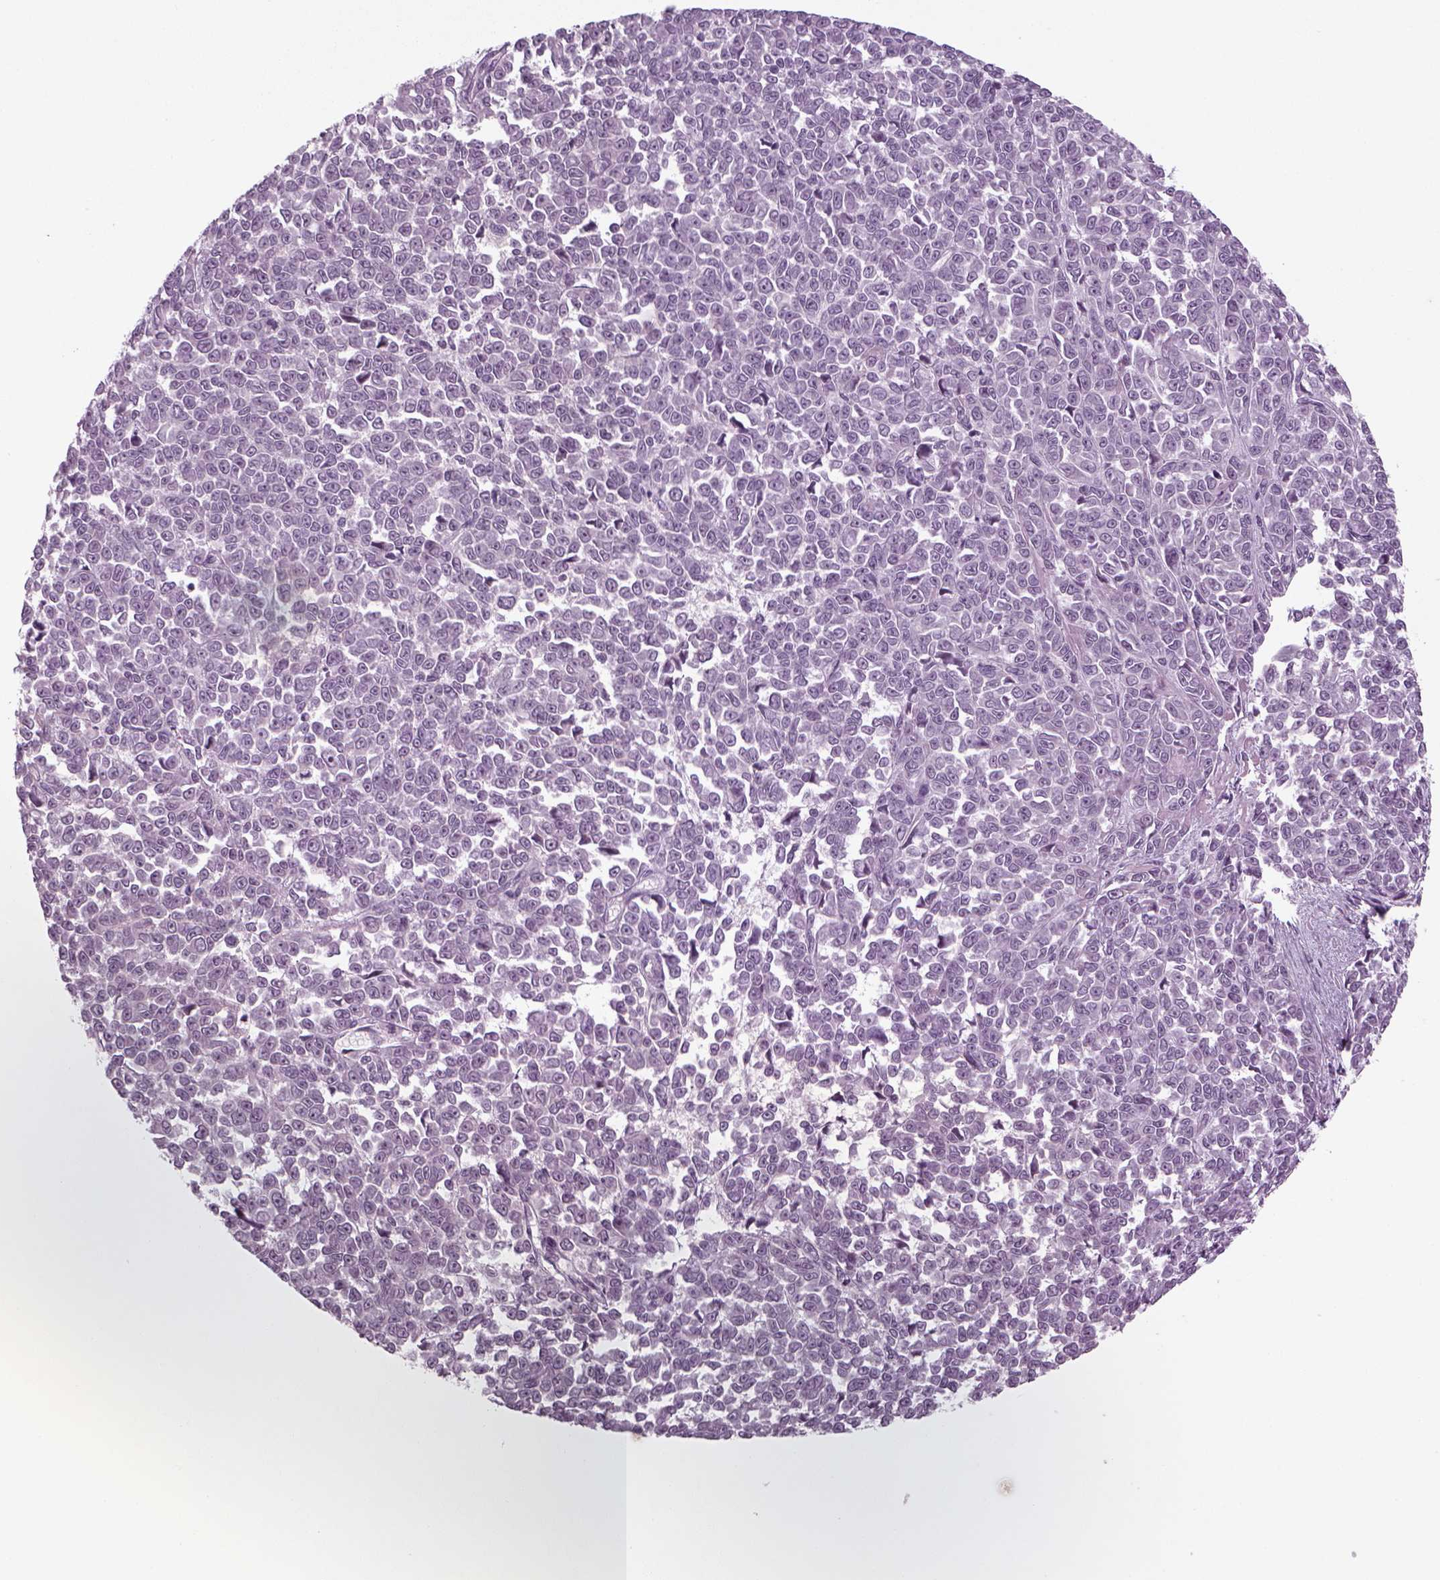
{"staining": {"intensity": "negative", "quantity": "none", "location": "none"}, "tissue": "melanoma", "cell_type": "Tumor cells", "image_type": "cancer", "snomed": [{"axis": "morphology", "description": "Malignant melanoma, NOS"}, {"axis": "topography", "description": "Skin"}], "caption": "Malignant melanoma stained for a protein using immunohistochemistry demonstrates no staining tumor cells.", "gene": "MGAT4D", "patient": {"sex": "female", "age": 95}}